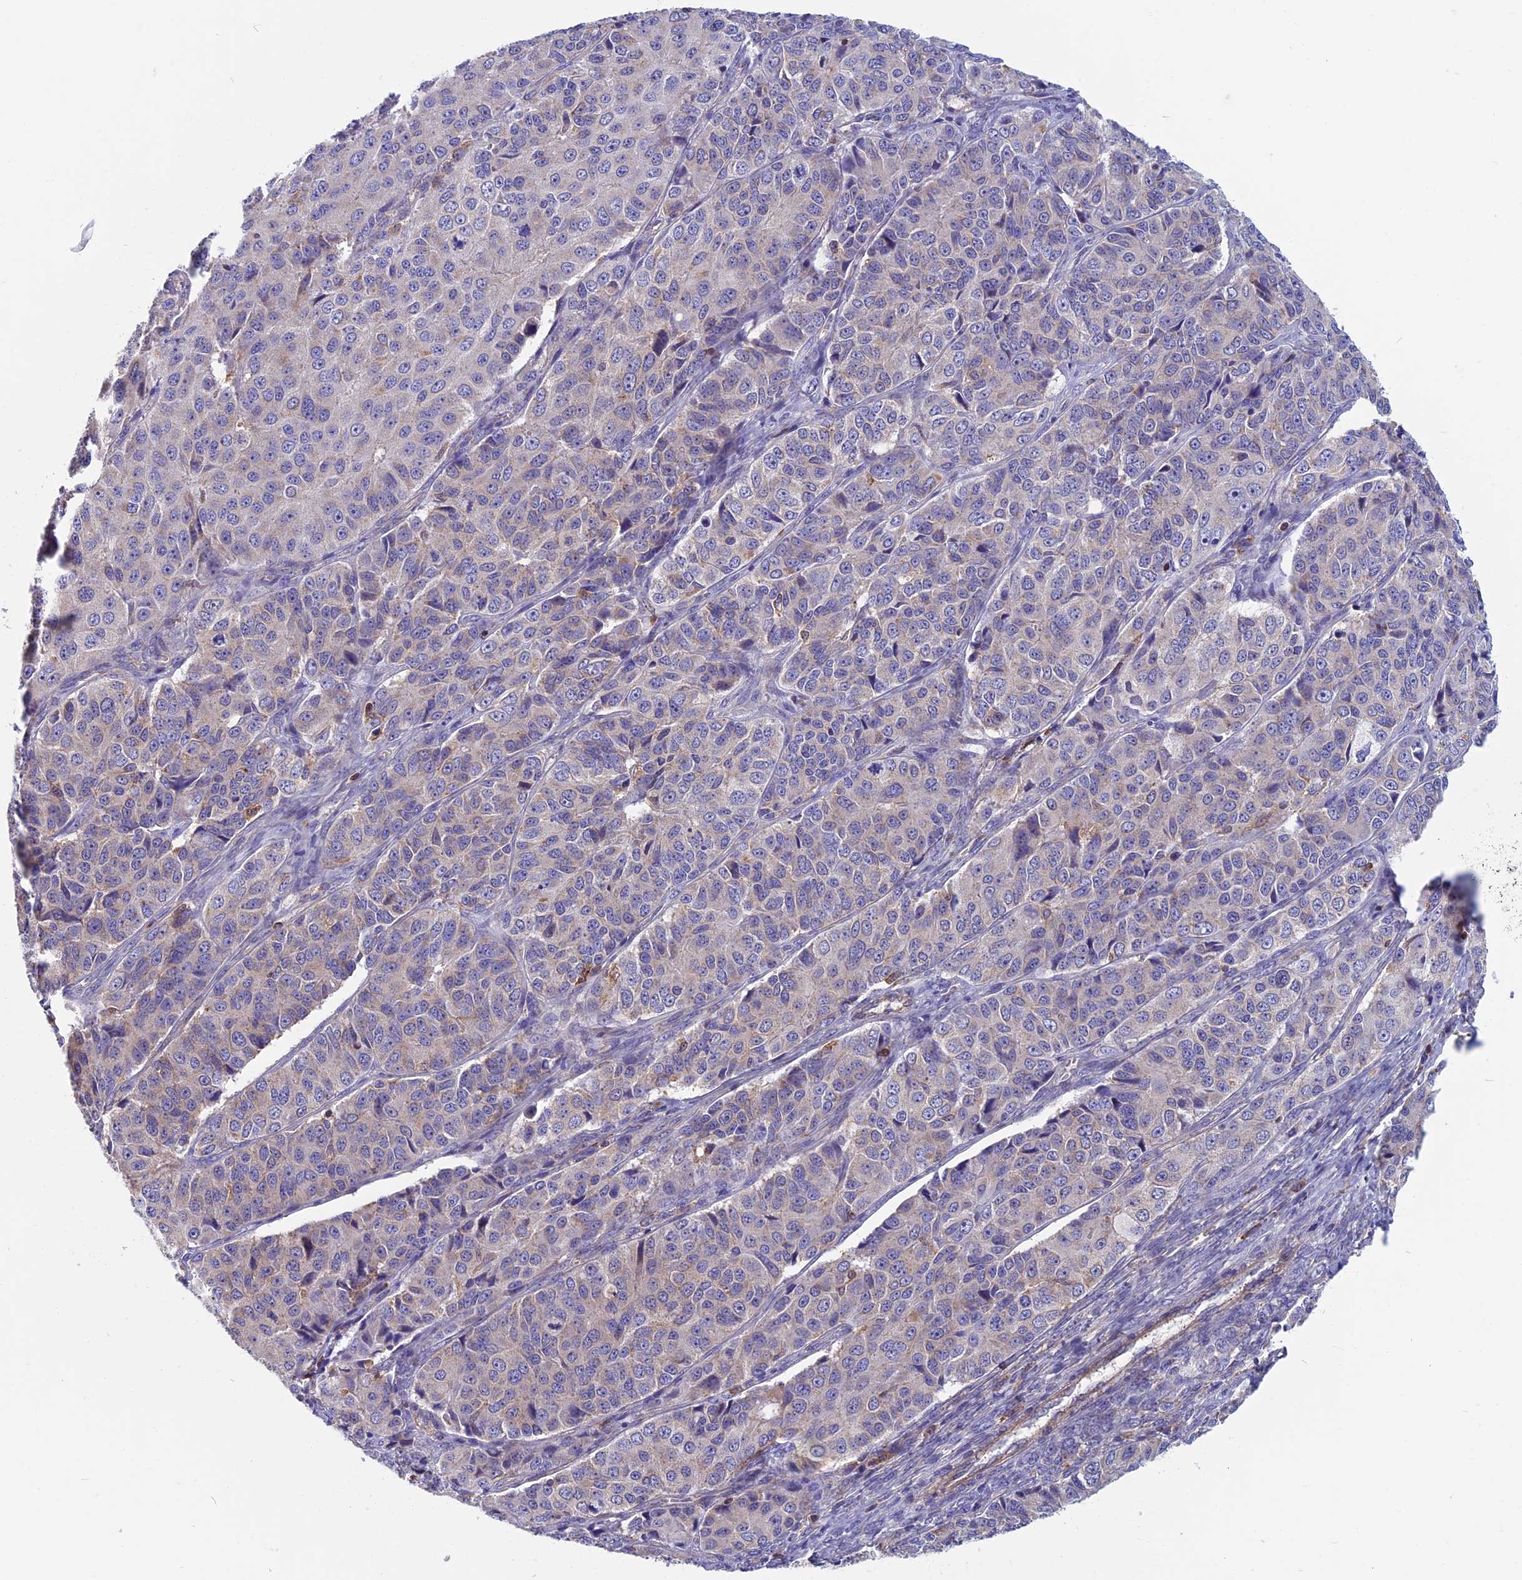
{"staining": {"intensity": "weak", "quantity": "<25%", "location": "cytoplasmic/membranous"}, "tissue": "ovarian cancer", "cell_type": "Tumor cells", "image_type": "cancer", "snomed": [{"axis": "morphology", "description": "Carcinoma, endometroid"}, {"axis": "topography", "description": "Ovary"}], "caption": "Tumor cells are negative for protein expression in human endometroid carcinoma (ovarian). (Brightfield microscopy of DAB (3,3'-diaminobenzidine) IHC at high magnification).", "gene": "HSD17B8", "patient": {"sex": "female", "age": 51}}